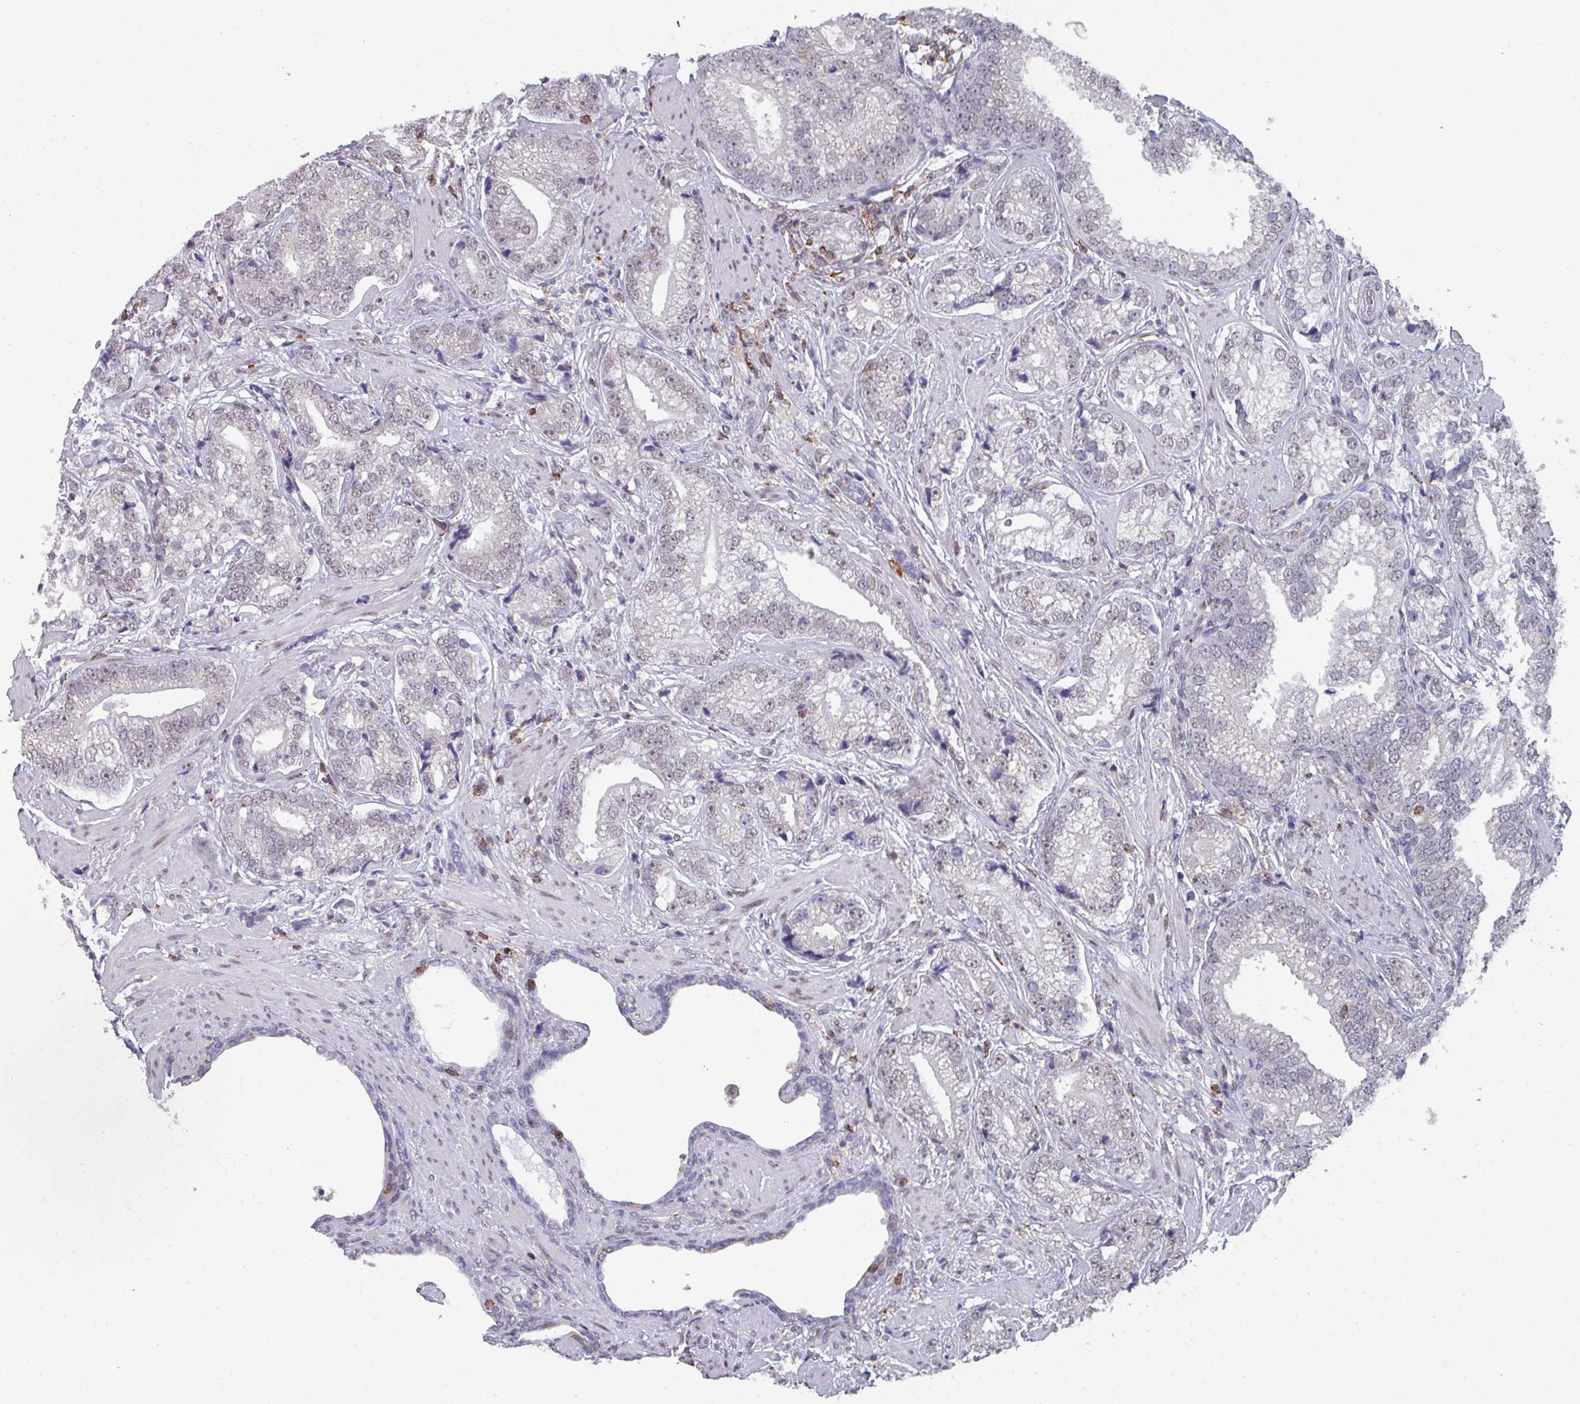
{"staining": {"intensity": "weak", "quantity": "<25%", "location": "nuclear"}, "tissue": "prostate cancer", "cell_type": "Tumor cells", "image_type": "cancer", "snomed": [{"axis": "morphology", "description": "Adenocarcinoma, High grade"}, {"axis": "topography", "description": "Prostate"}], "caption": "Immunohistochemistry (IHC) micrograph of neoplastic tissue: prostate high-grade adenocarcinoma stained with DAB (3,3'-diaminobenzidine) demonstrates no significant protein expression in tumor cells.", "gene": "RASAL3", "patient": {"sex": "male", "age": 75}}